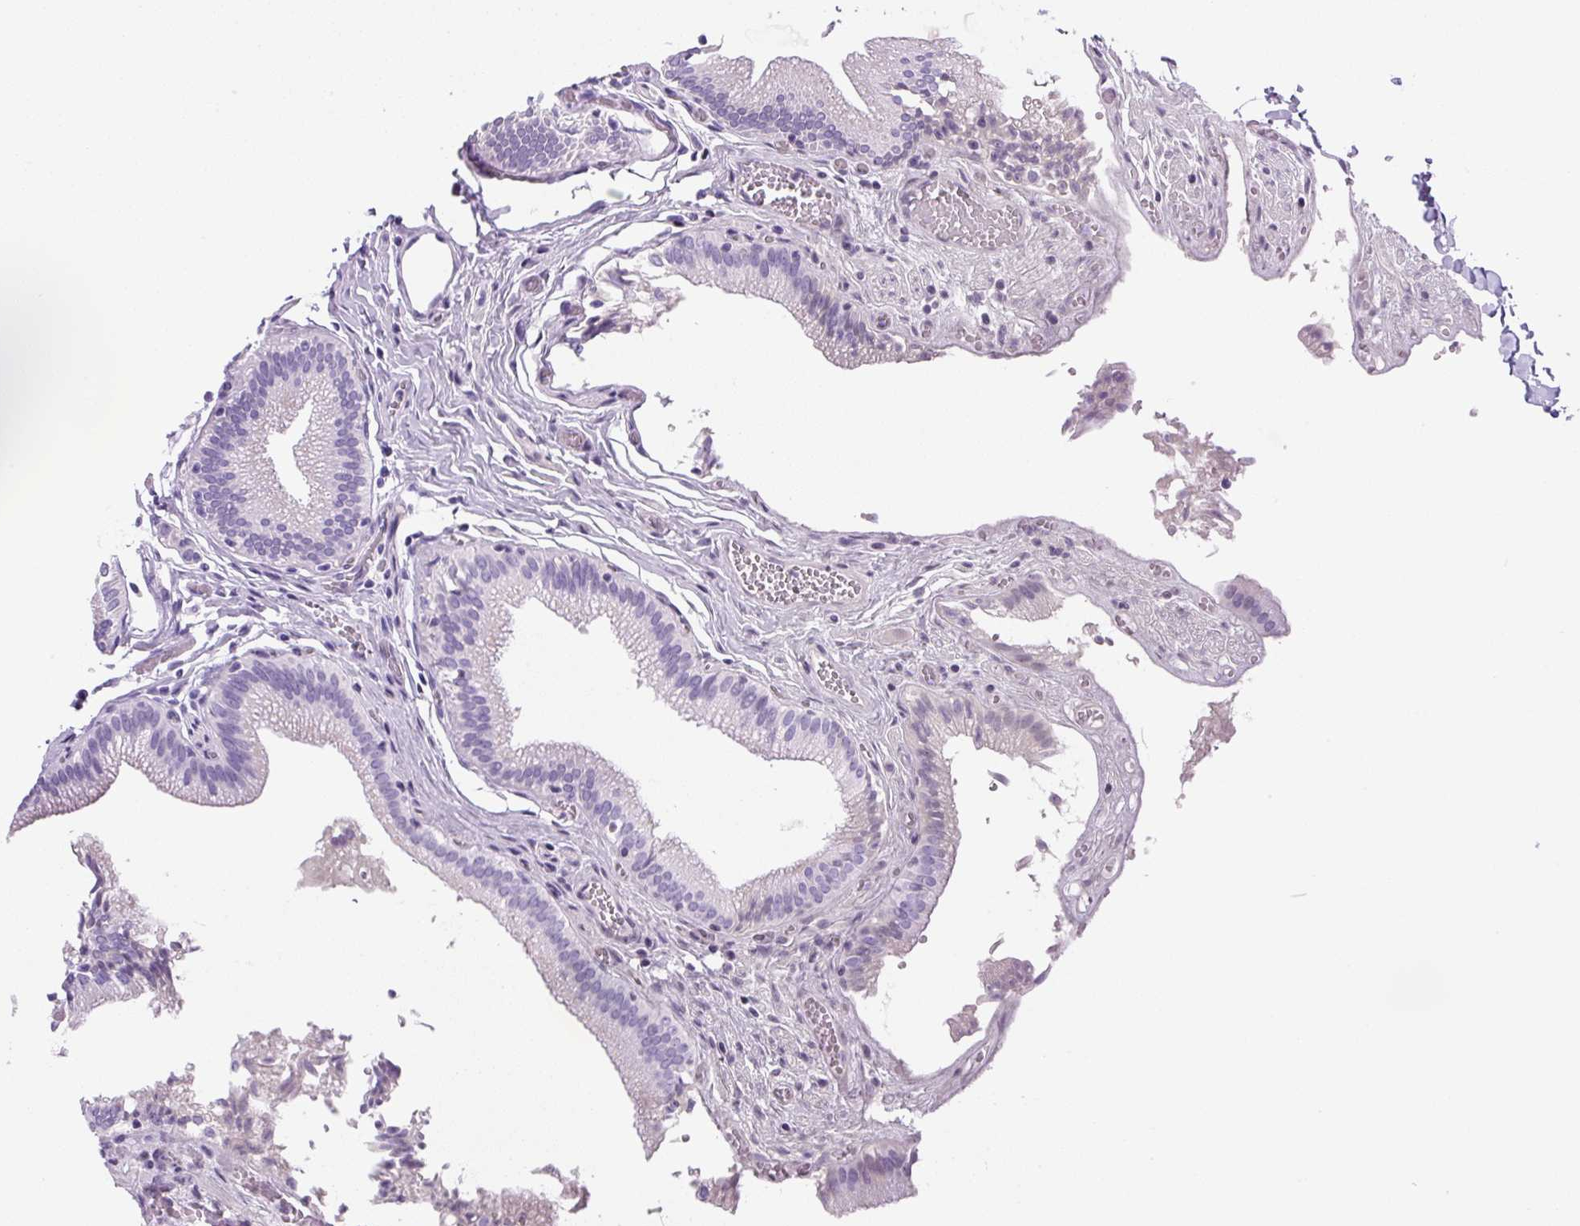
{"staining": {"intensity": "negative", "quantity": "none", "location": "none"}, "tissue": "gallbladder", "cell_type": "Glandular cells", "image_type": "normal", "snomed": [{"axis": "morphology", "description": "Normal tissue, NOS"}, {"axis": "topography", "description": "Gallbladder"}, {"axis": "topography", "description": "Peripheral nerve tissue"}], "caption": "Image shows no protein staining in glandular cells of unremarkable gallbladder. (Brightfield microscopy of DAB (3,3'-diaminobenzidine) immunohistochemistry (IHC) at high magnification).", "gene": "PRRT1", "patient": {"sex": "male", "age": 17}}